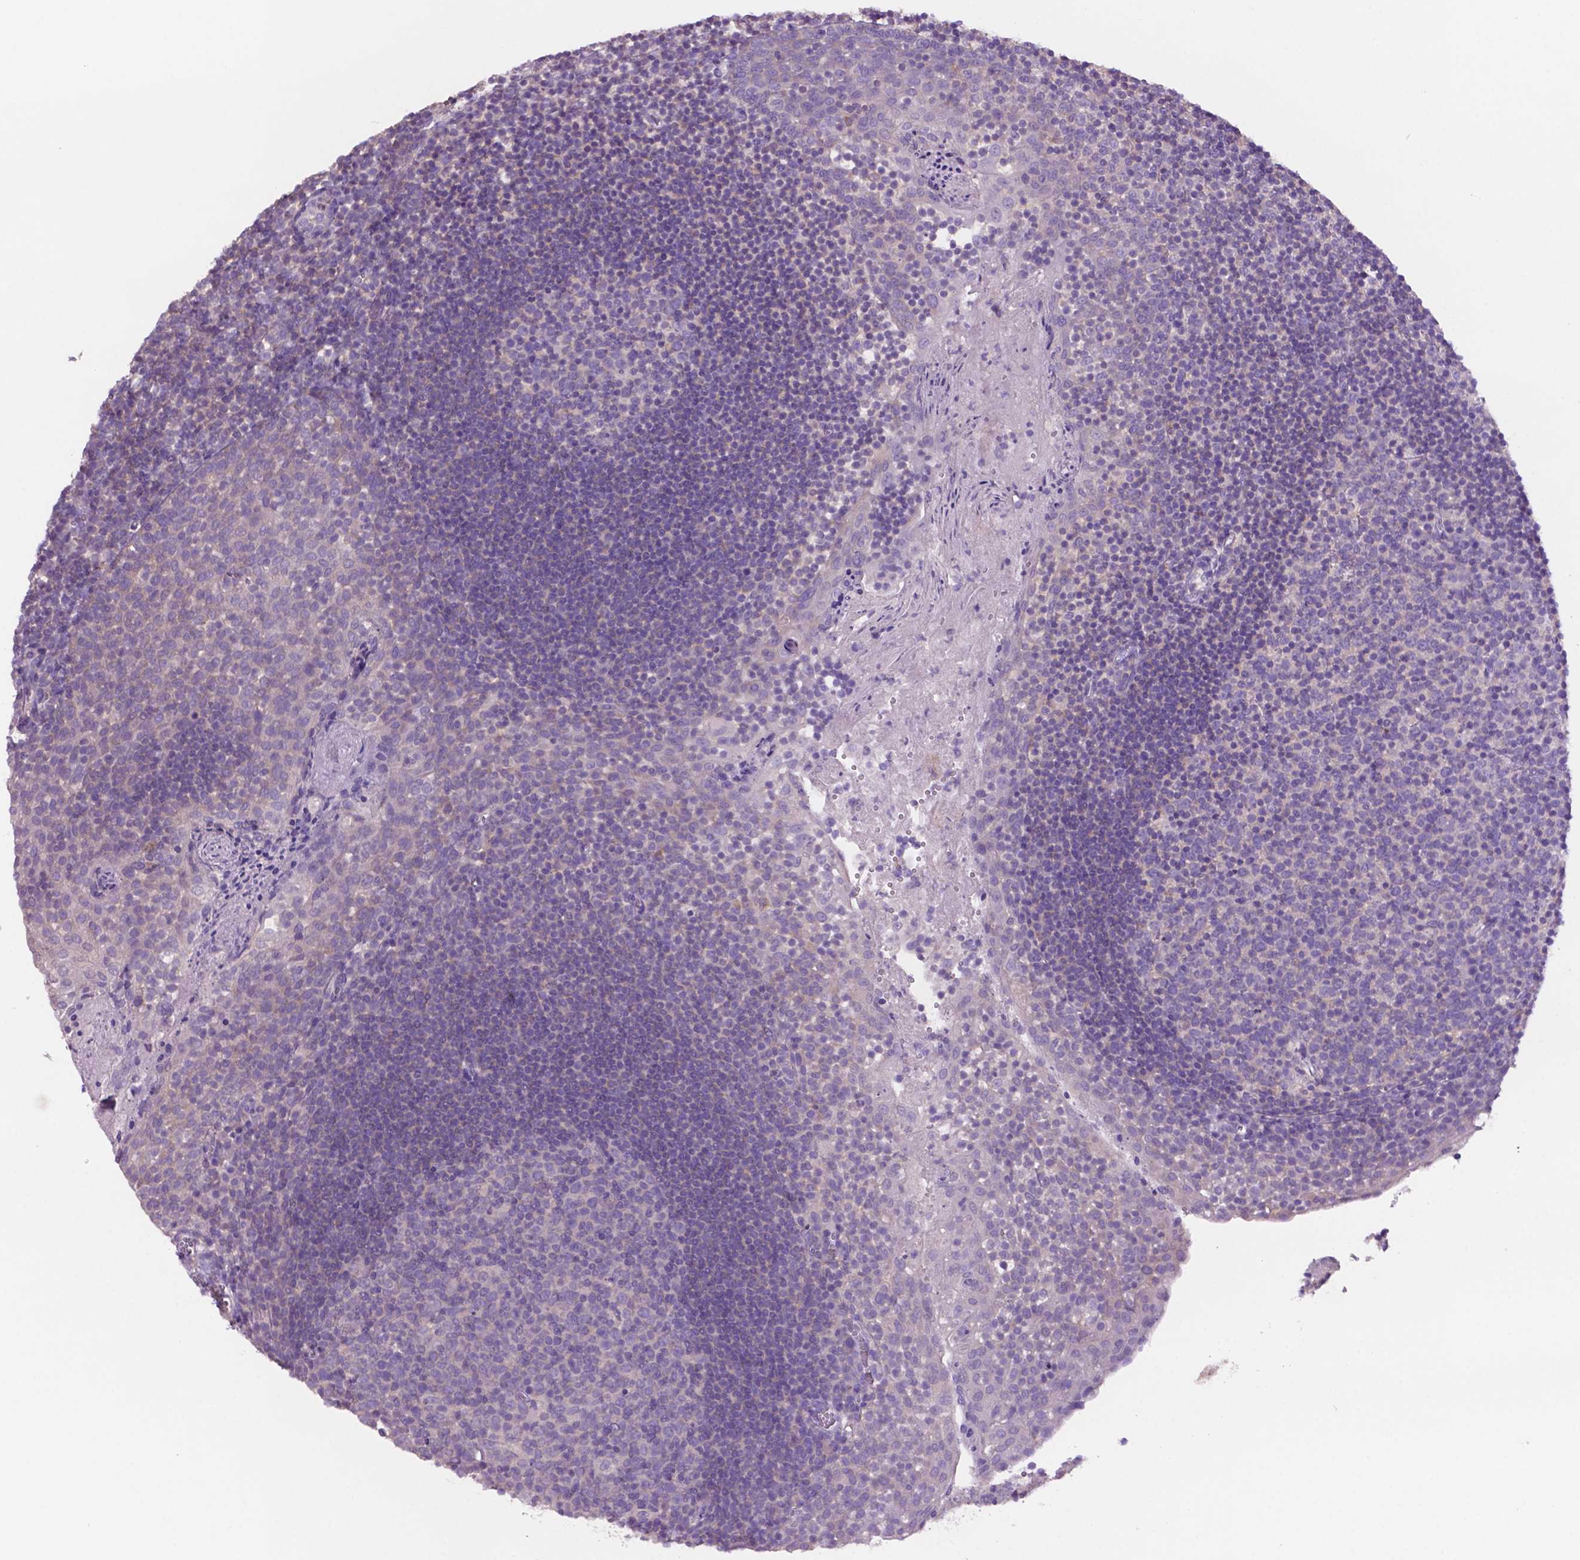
{"staining": {"intensity": "negative", "quantity": "none", "location": "none"}, "tissue": "lymph node", "cell_type": "Germinal center cells", "image_type": "normal", "snomed": [{"axis": "morphology", "description": "Normal tissue, NOS"}, {"axis": "topography", "description": "Lymph node"}], "caption": "This is a image of immunohistochemistry (IHC) staining of unremarkable lymph node, which shows no staining in germinal center cells. (IHC, brightfield microscopy, high magnification).", "gene": "PRPS2", "patient": {"sex": "female", "age": 21}}